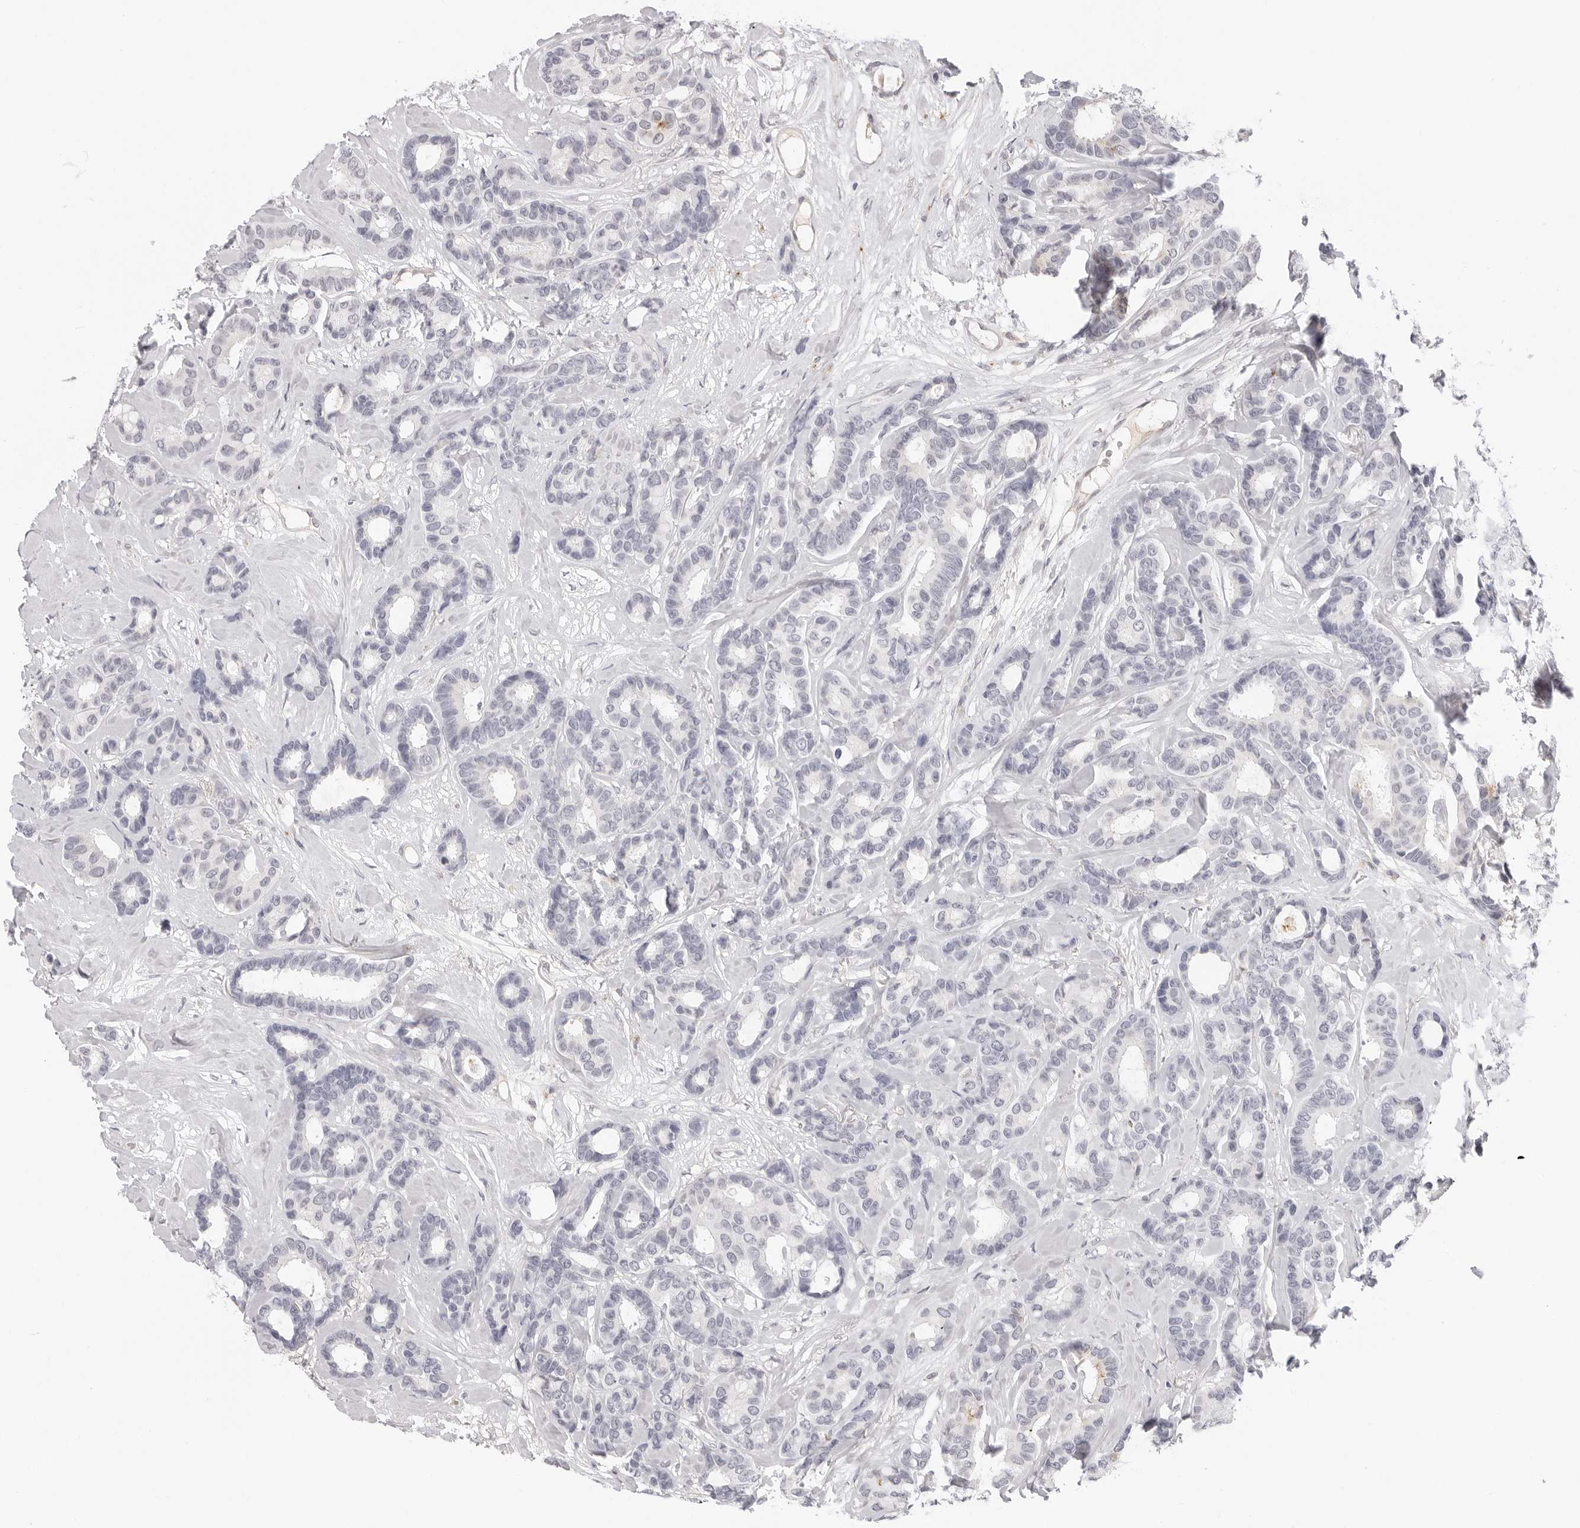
{"staining": {"intensity": "negative", "quantity": "none", "location": "none"}, "tissue": "breast cancer", "cell_type": "Tumor cells", "image_type": "cancer", "snomed": [{"axis": "morphology", "description": "Duct carcinoma"}, {"axis": "topography", "description": "Breast"}], "caption": "High power microscopy image of an immunohistochemistry image of breast cancer (intraductal carcinoma), revealing no significant expression in tumor cells. (Immunohistochemistry (ihc), brightfield microscopy, high magnification).", "gene": "STRADB", "patient": {"sex": "female", "age": 87}}